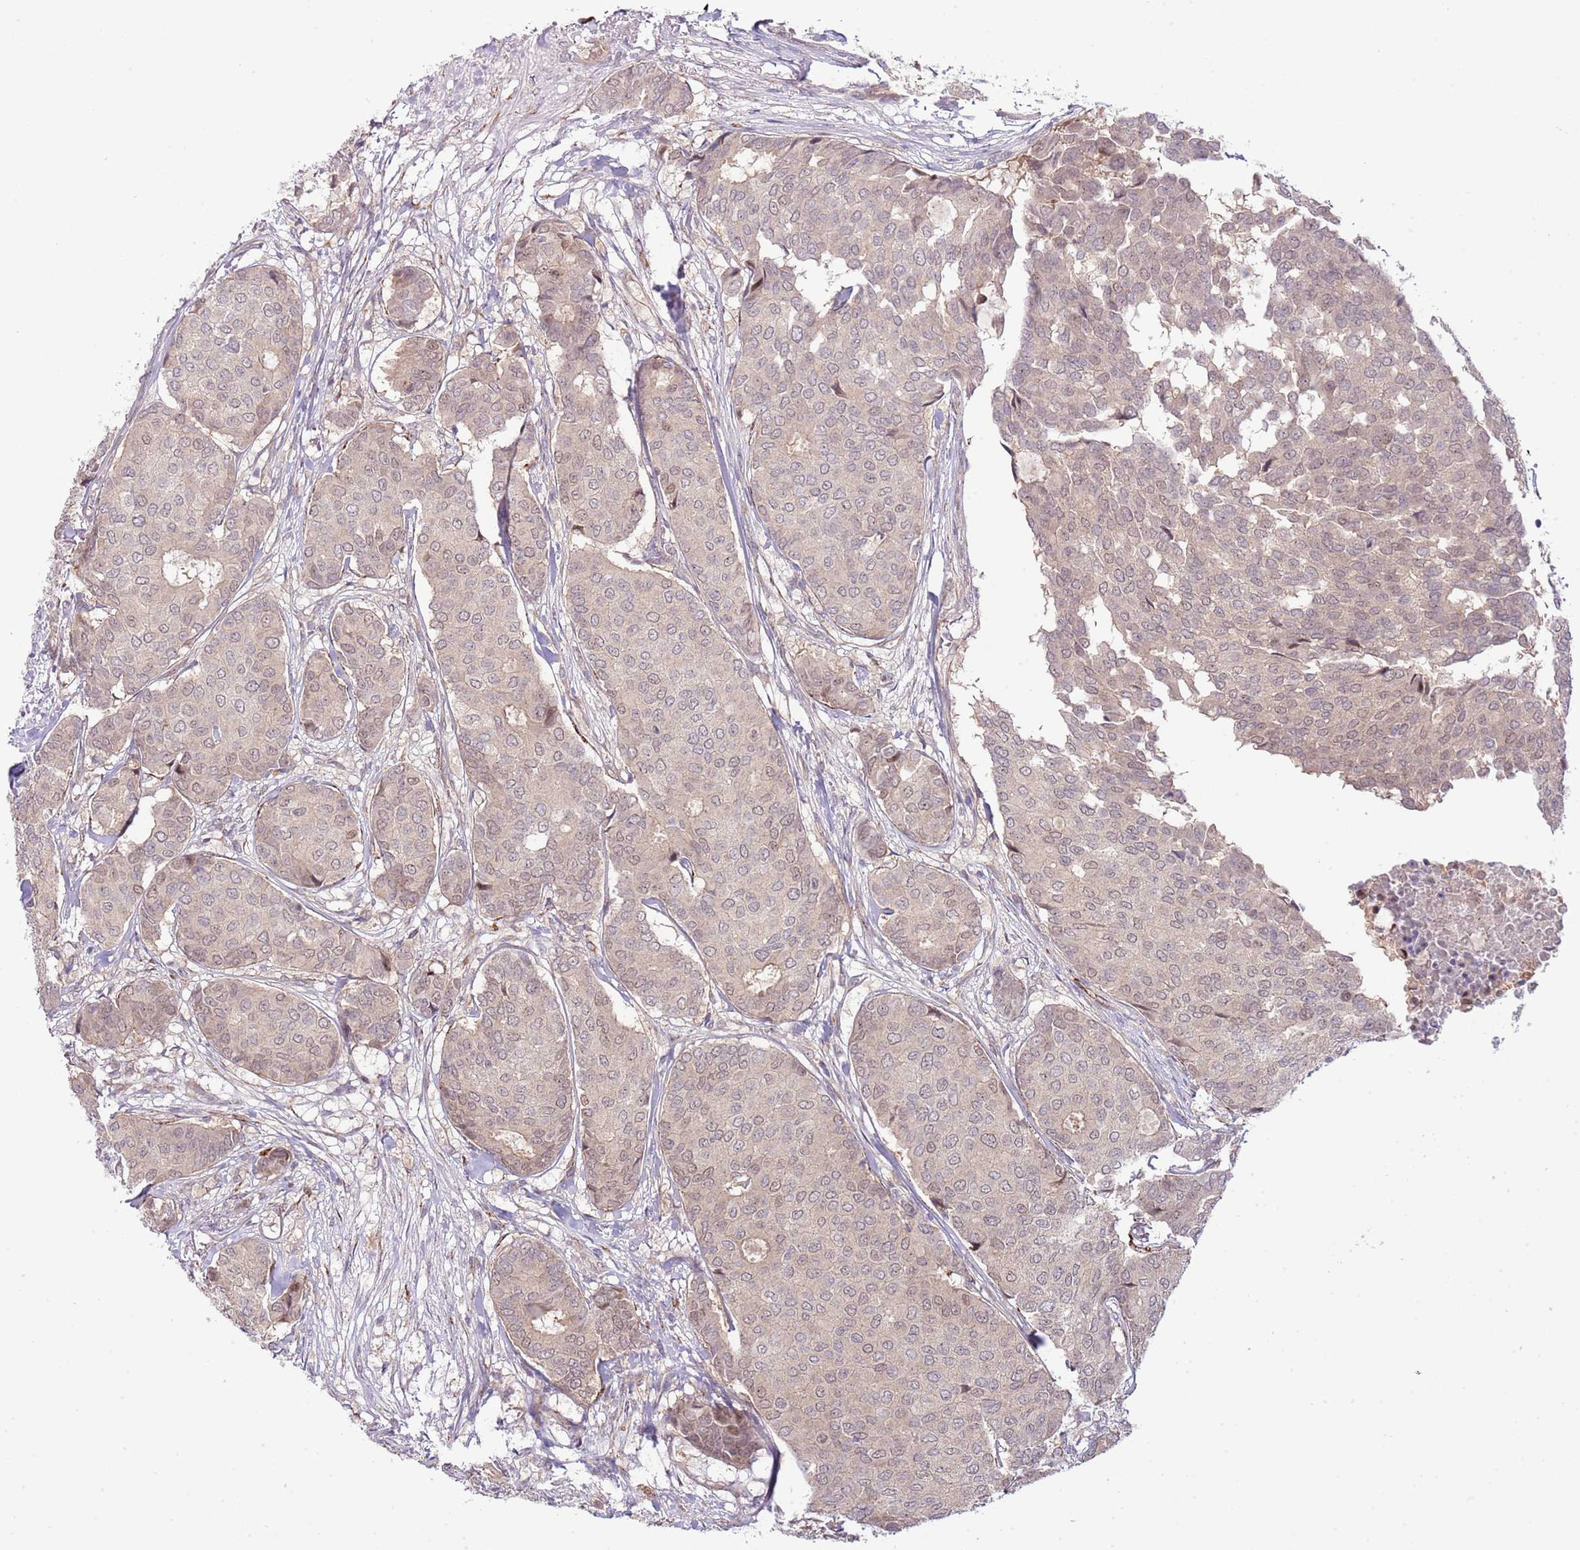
{"staining": {"intensity": "weak", "quantity": "<25%", "location": "cytoplasmic/membranous,nuclear"}, "tissue": "breast cancer", "cell_type": "Tumor cells", "image_type": "cancer", "snomed": [{"axis": "morphology", "description": "Duct carcinoma"}, {"axis": "topography", "description": "Breast"}], "caption": "Breast cancer (invasive ductal carcinoma) was stained to show a protein in brown. There is no significant positivity in tumor cells.", "gene": "CHD1", "patient": {"sex": "female", "age": 75}}